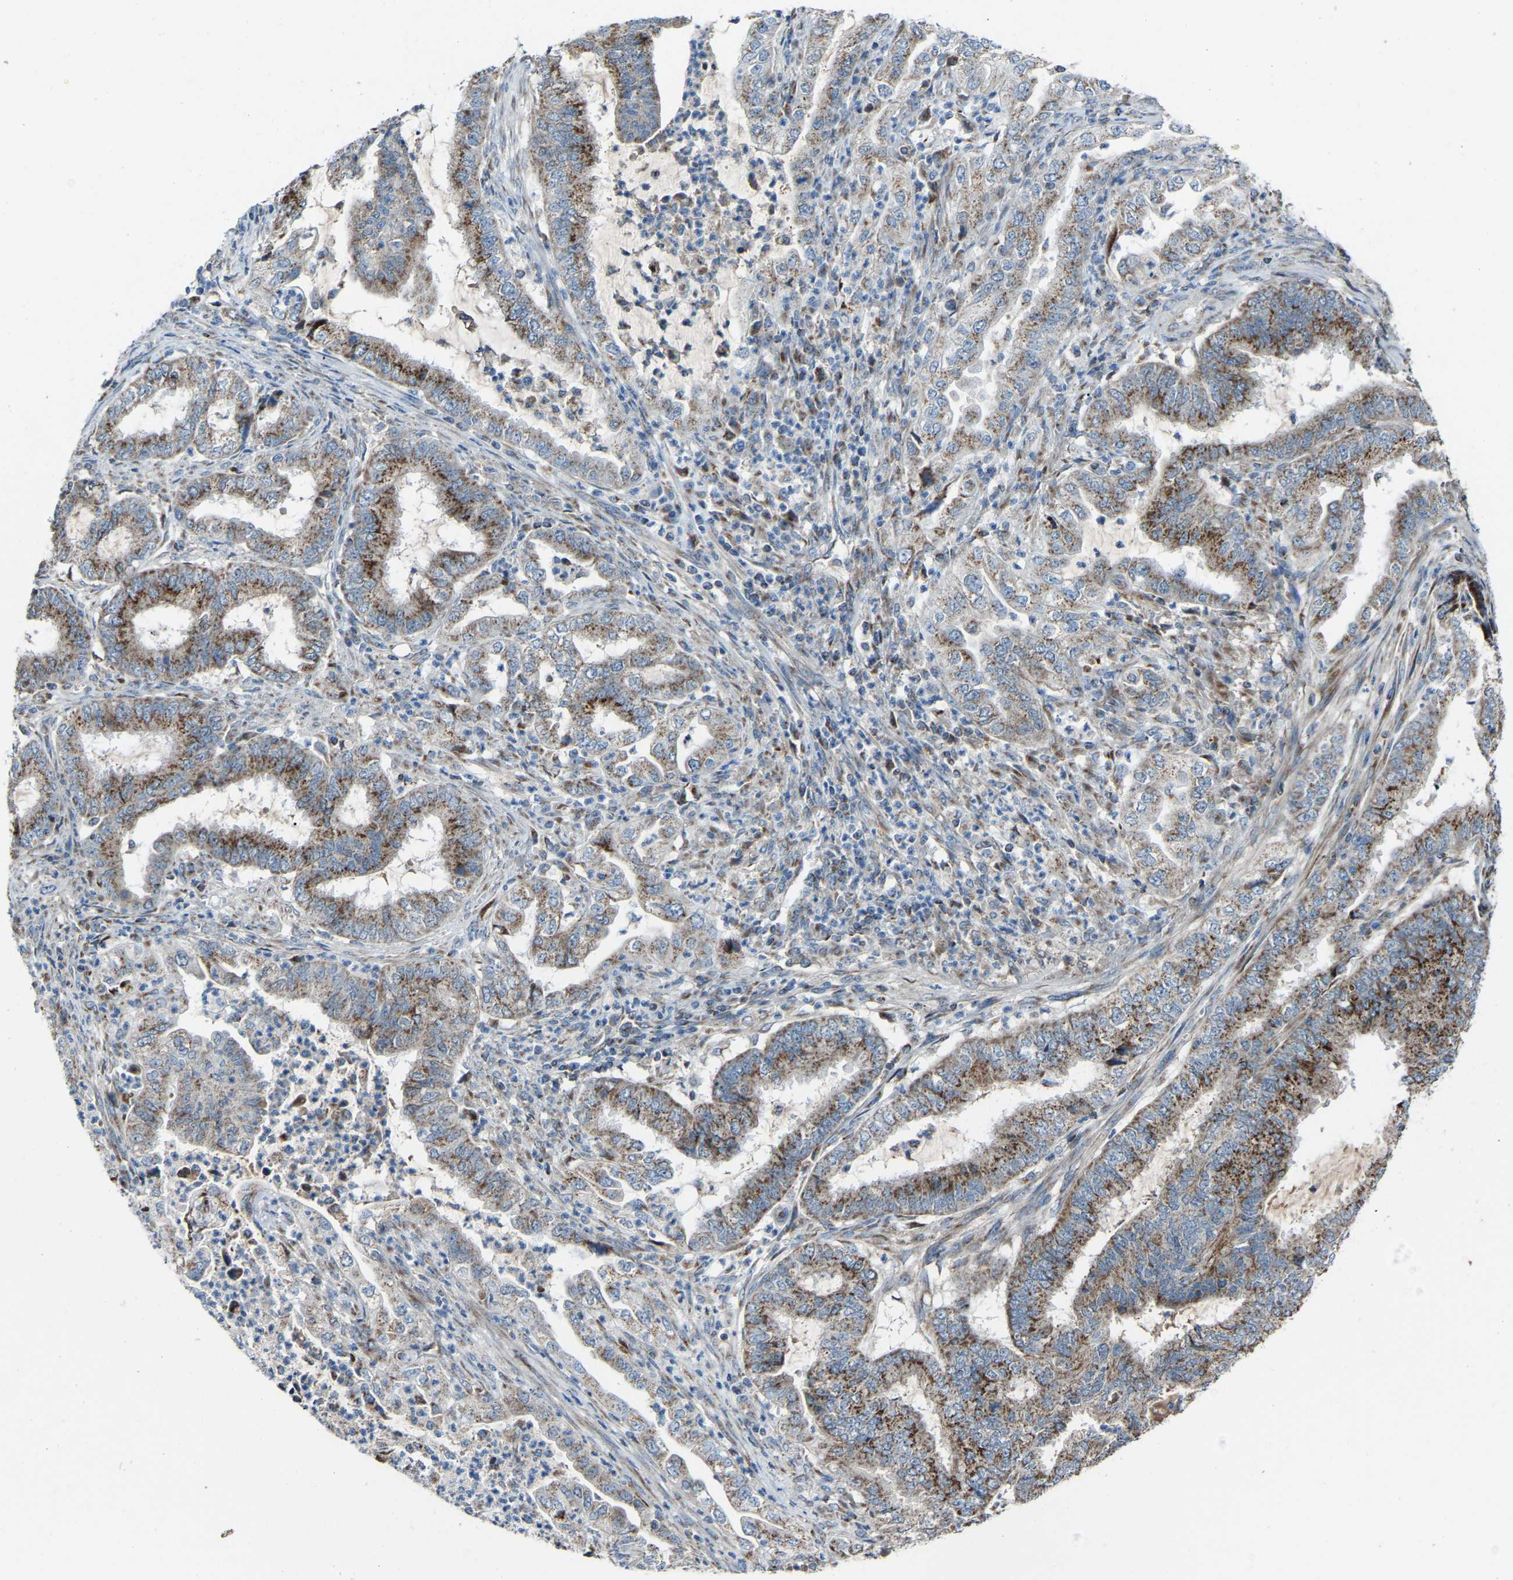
{"staining": {"intensity": "moderate", "quantity": ">75%", "location": "cytoplasmic/membranous"}, "tissue": "endometrial cancer", "cell_type": "Tumor cells", "image_type": "cancer", "snomed": [{"axis": "morphology", "description": "Adenocarcinoma, NOS"}, {"axis": "topography", "description": "Endometrium"}], "caption": "Endometrial cancer (adenocarcinoma) tissue exhibits moderate cytoplasmic/membranous positivity in approximately >75% of tumor cells, visualized by immunohistochemistry.", "gene": "CANT1", "patient": {"sex": "female", "age": 51}}